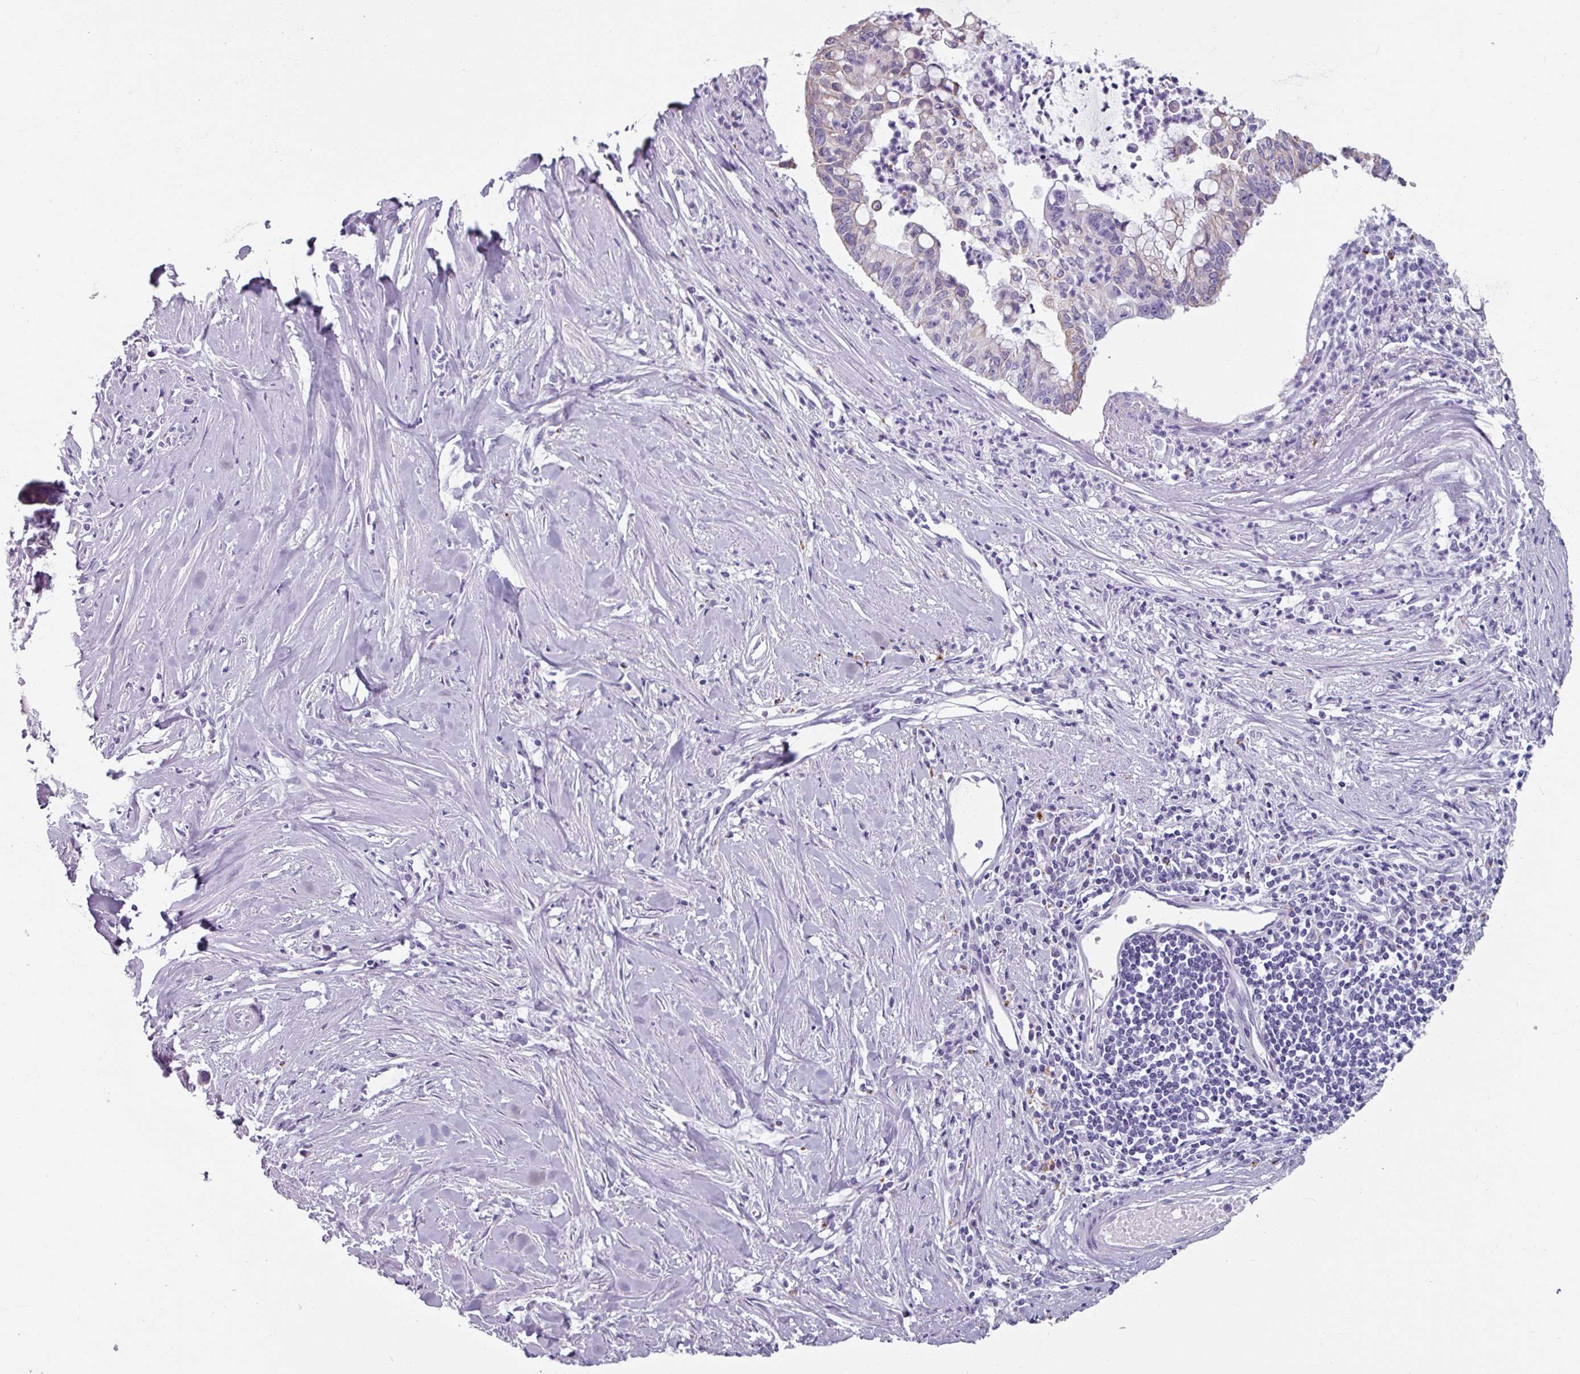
{"staining": {"intensity": "negative", "quantity": "none", "location": "none"}, "tissue": "pancreatic cancer", "cell_type": "Tumor cells", "image_type": "cancer", "snomed": [{"axis": "morphology", "description": "Adenocarcinoma, NOS"}, {"axis": "topography", "description": "Pancreas"}], "caption": "Photomicrograph shows no significant protein staining in tumor cells of pancreatic cancer. The staining is performed using DAB (3,3'-diaminobenzidine) brown chromogen with nuclei counter-stained in using hematoxylin.", "gene": "SPESP1", "patient": {"sex": "male", "age": 73}}